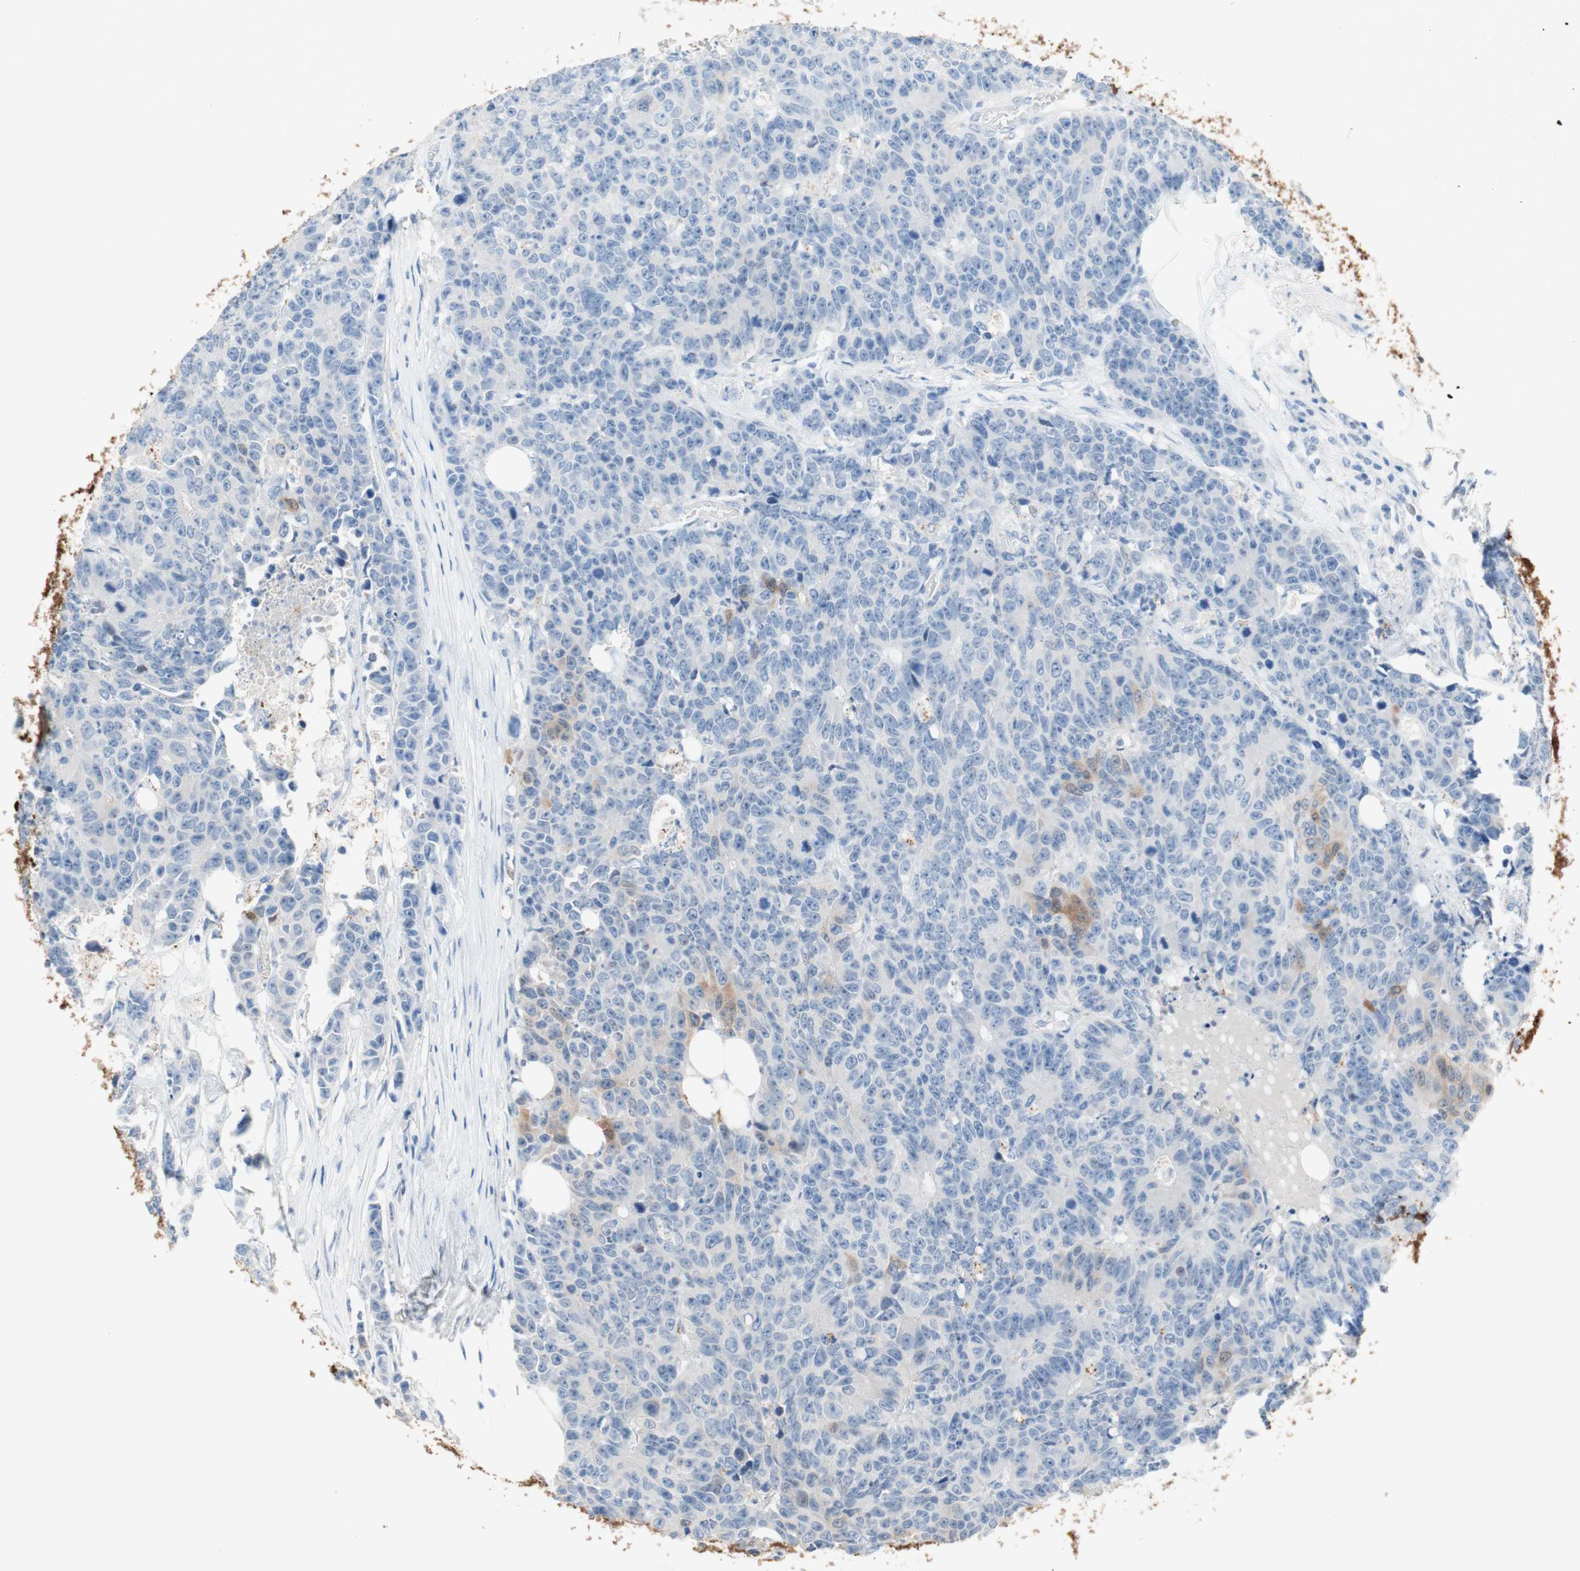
{"staining": {"intensity": "weak", "quantity": "<25%", "location": "cytoplasmic/membranous"}, "tissue": "colorectal cancer", "cell_type": "Tumor cells", "image_type": "cancer", "snomed": [{"axis": "morphology", "description": "Adenocarcinoma, NOS"}, {"axis": "topography", "description": "Colon"}], "caption": "Immunohistochemistry of human adenocarcinoma (colorectal) demonstrates no positivity in tumor cells. (Stains: DAB (3,3'-diaminobenzidine) immunohistochemistry (IHC) with hematoxylin counter stain, Microscopy: brightfield microscopy at high magnification).", "gene": "PDZK1", "patient": {"sex": "female", "age": 86}}